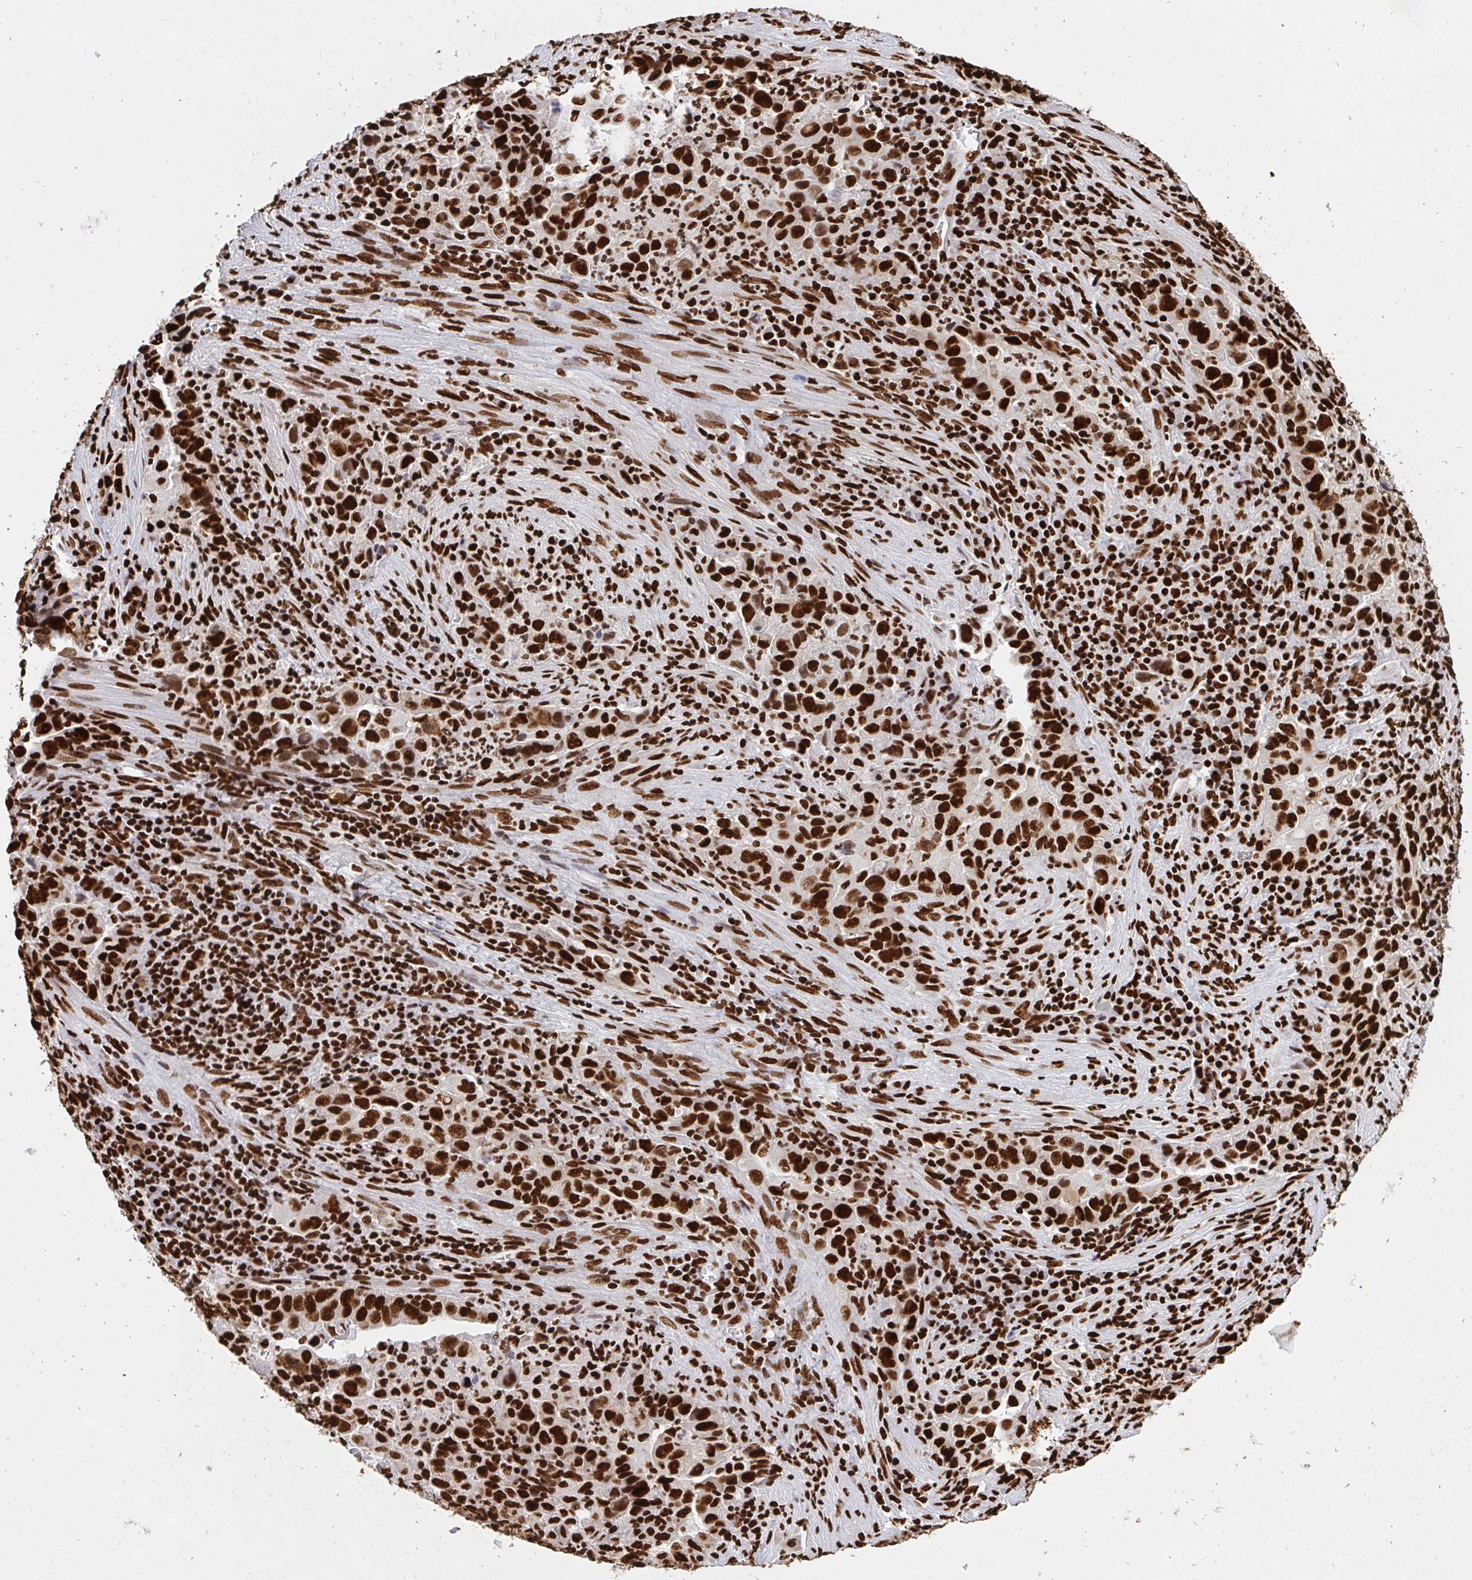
{"staining": {"intensity": "strong", "quantity": ">75%", "location": "nuclear"}, "tissue": "lung cancer", "cell_type": "Tumor cells", "image_type": "cancer", "snomed": [{"axis": "morphology", "description": "Adenocarcinoma, NOS"}, {"axis": "topography", "description": "Lung"}], "caption": "Lung adenocarcinoma stained with a brown dye demonstrates strong nuclear positive expression in about >75% of tumor cells.", "gene": "HNRNPL", "patient": {"sex": "male", "age": 67}}